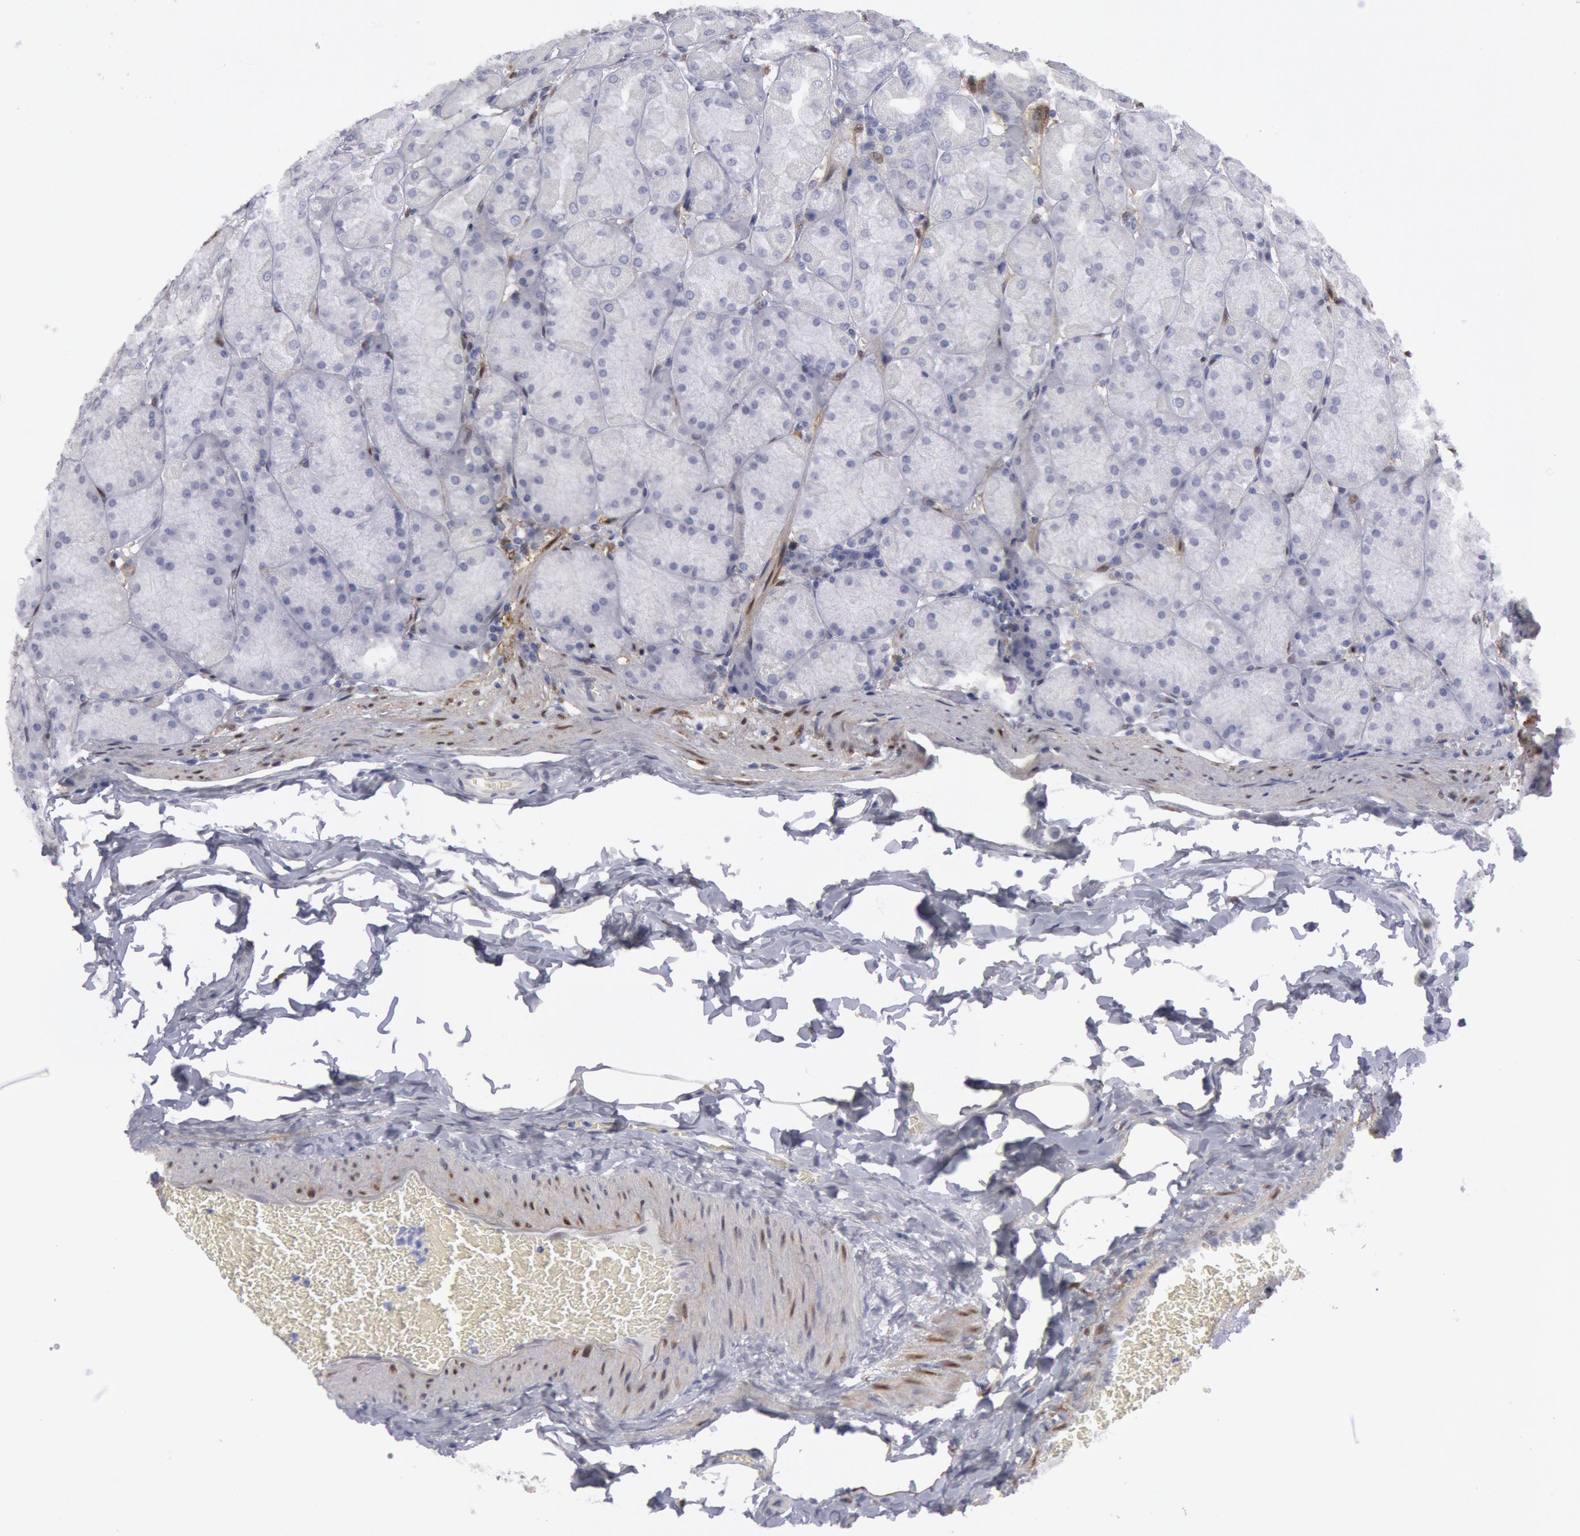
{"staining": {"intensity": "negative", "quantity": "none", "location": "none"}, "tissue": "stomach", "cell_type": "Glandular cells", "image_type": "normal", "snomed": [{"axis": "morphology", "description": "Normal tissue, NOS"}, {"axis": "topography", "description": "Stomach, upper"}], "caption": "Immunohistochemistry (IHC) of benign stomach shows no staining in glandular cells. The staining is performed using DAB brown chromogen with nuclei counter-stained in using hematoxylin.", "gene": "FHL1", "patient": {"sex": "female", "age": 56}}